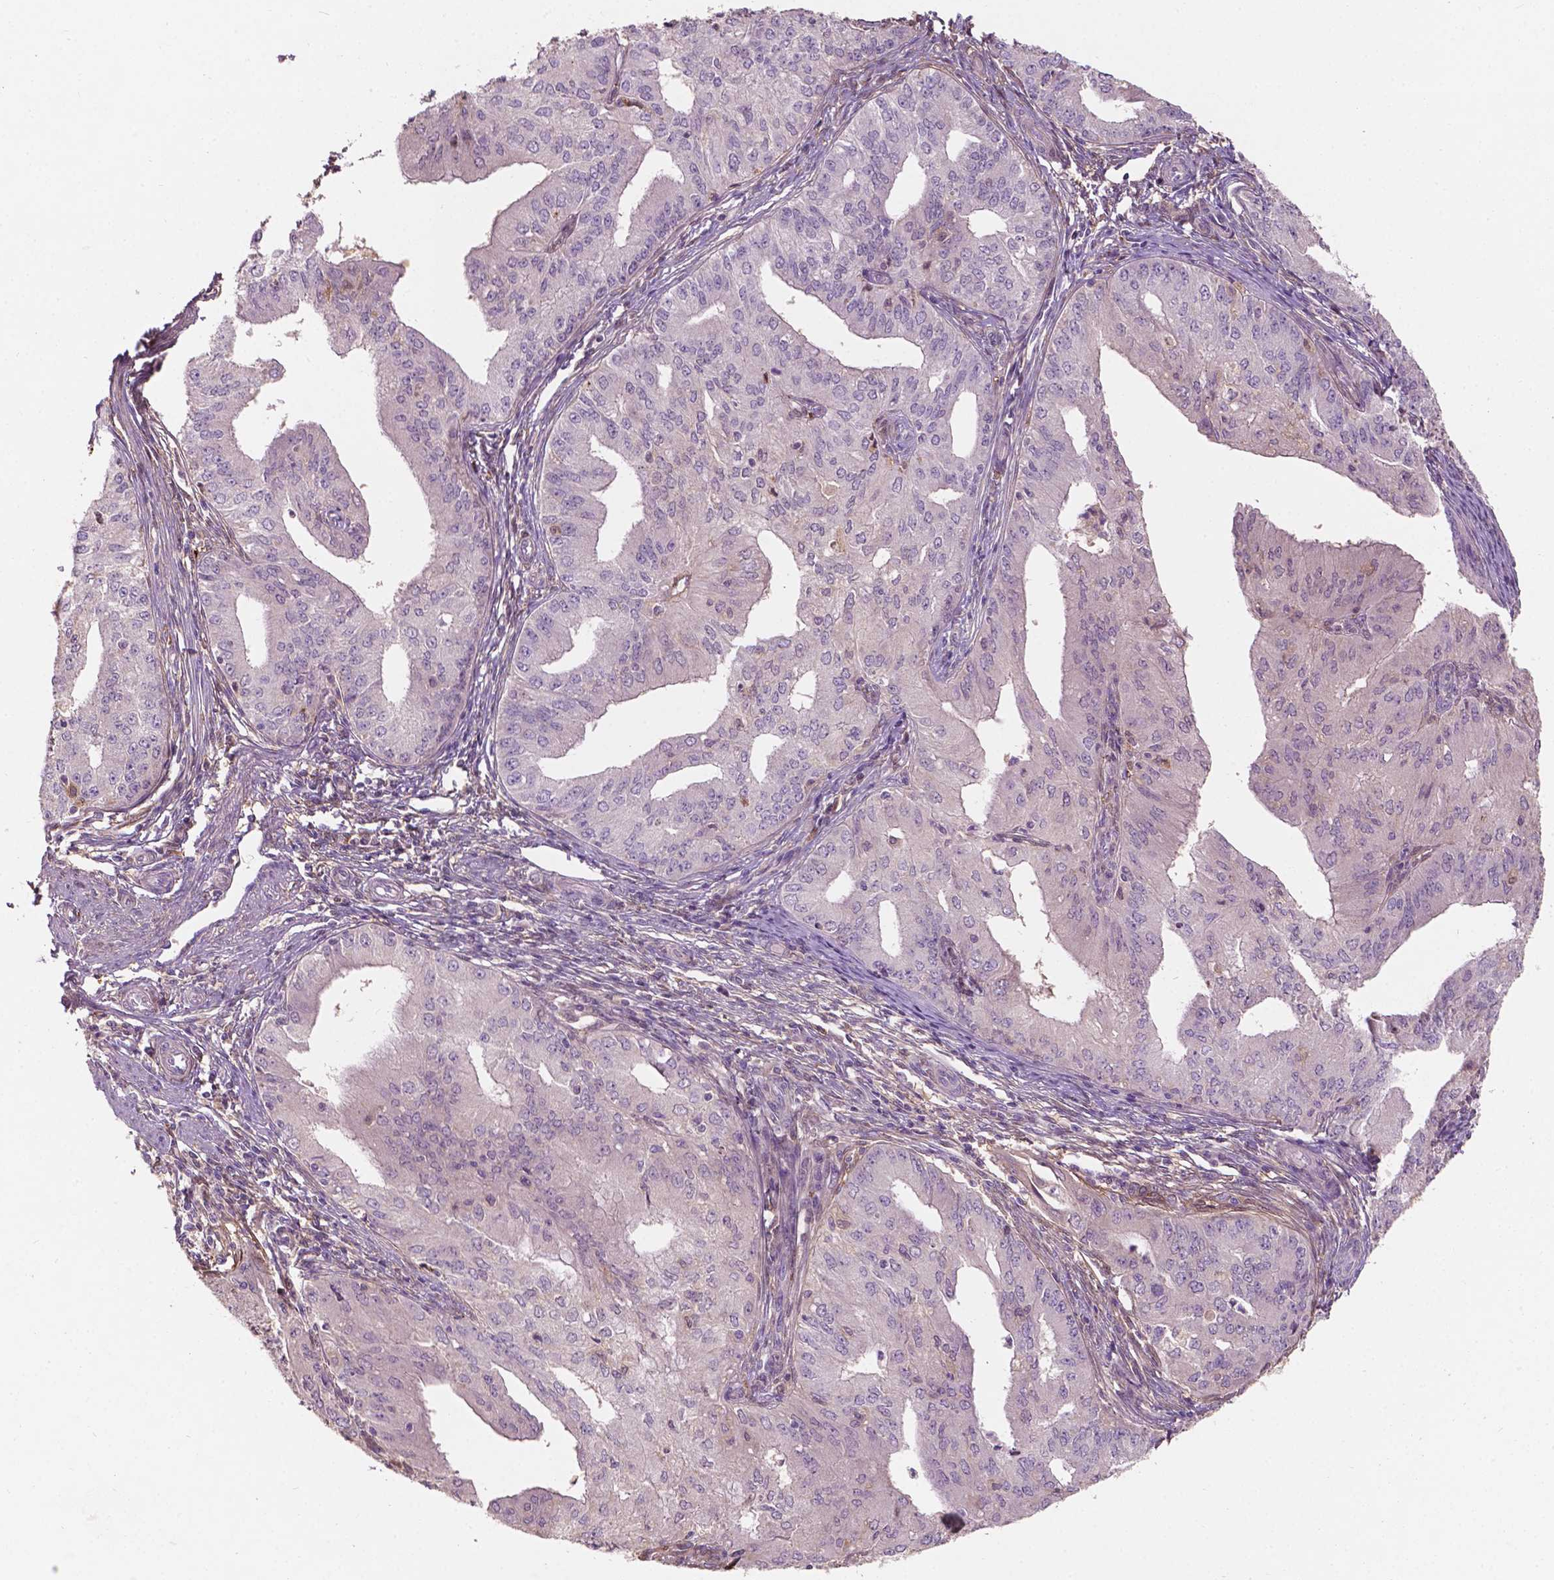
{"staining": {"intensity": "negative", "quantity": "none", "location": "none"}, "tissue": "endometrial cancer", "cell_type": "Tumor cells", "image_type": "cancer", "snomed": [{"axis": "morphology", "description": "Adenocarcinoma, NOS"}, {"axis": "topography", "description": "Endometrium"}], "caption": "High power microscopy photomicrograph of an IHC micrograph of adenocarcinoma (endometrial), revealing no significant positivity in tumor cells. (Brightfield microscopy of DAB IHC at high magnification).", "gene": "GPR37", "patient": {"sex": "female", "age": 50}}